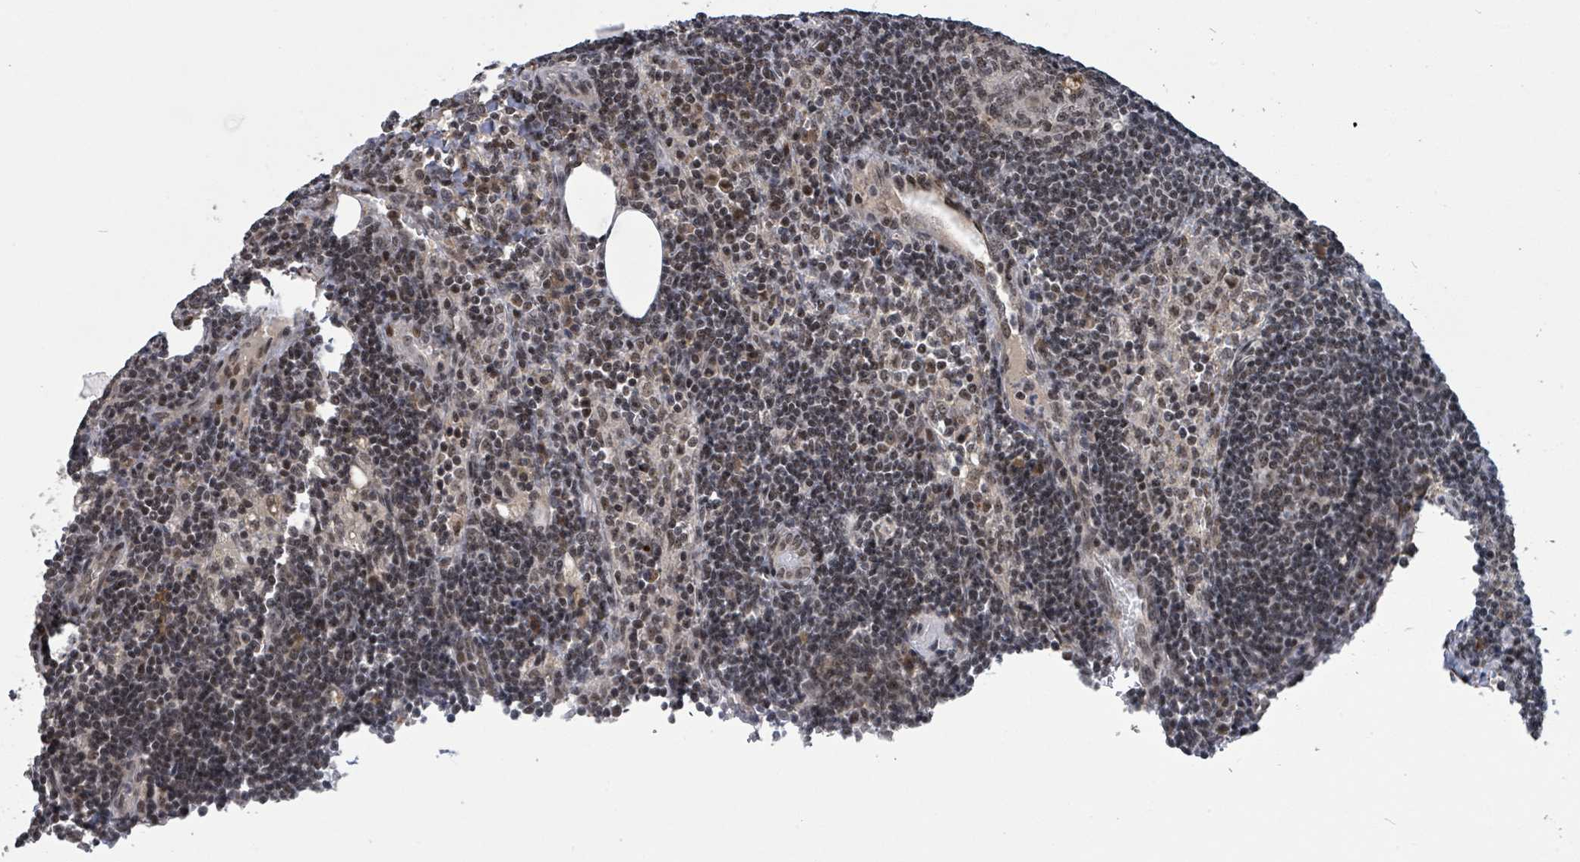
{"staining": {"intensity": "moderate", "quantity": "25%-75%", "location": "nuclear"}, "tissue": "lymph node", "cell_type": "Non-germinal center cells", "image_type": "normal", "snomed": [{"axis": "morphology", "description": "Normal tissue, NOS"}, {"axis": "topography", "description": "Lymph node"}], "caption": "About 25%-75% of non-germinal center cells in normal lymph node reveal moderate nuclear protein positivity as visualized by brown immunohistochemical staining.", "gene": "ZBTB14", "patient": {"sex": "female", "age": 73}}